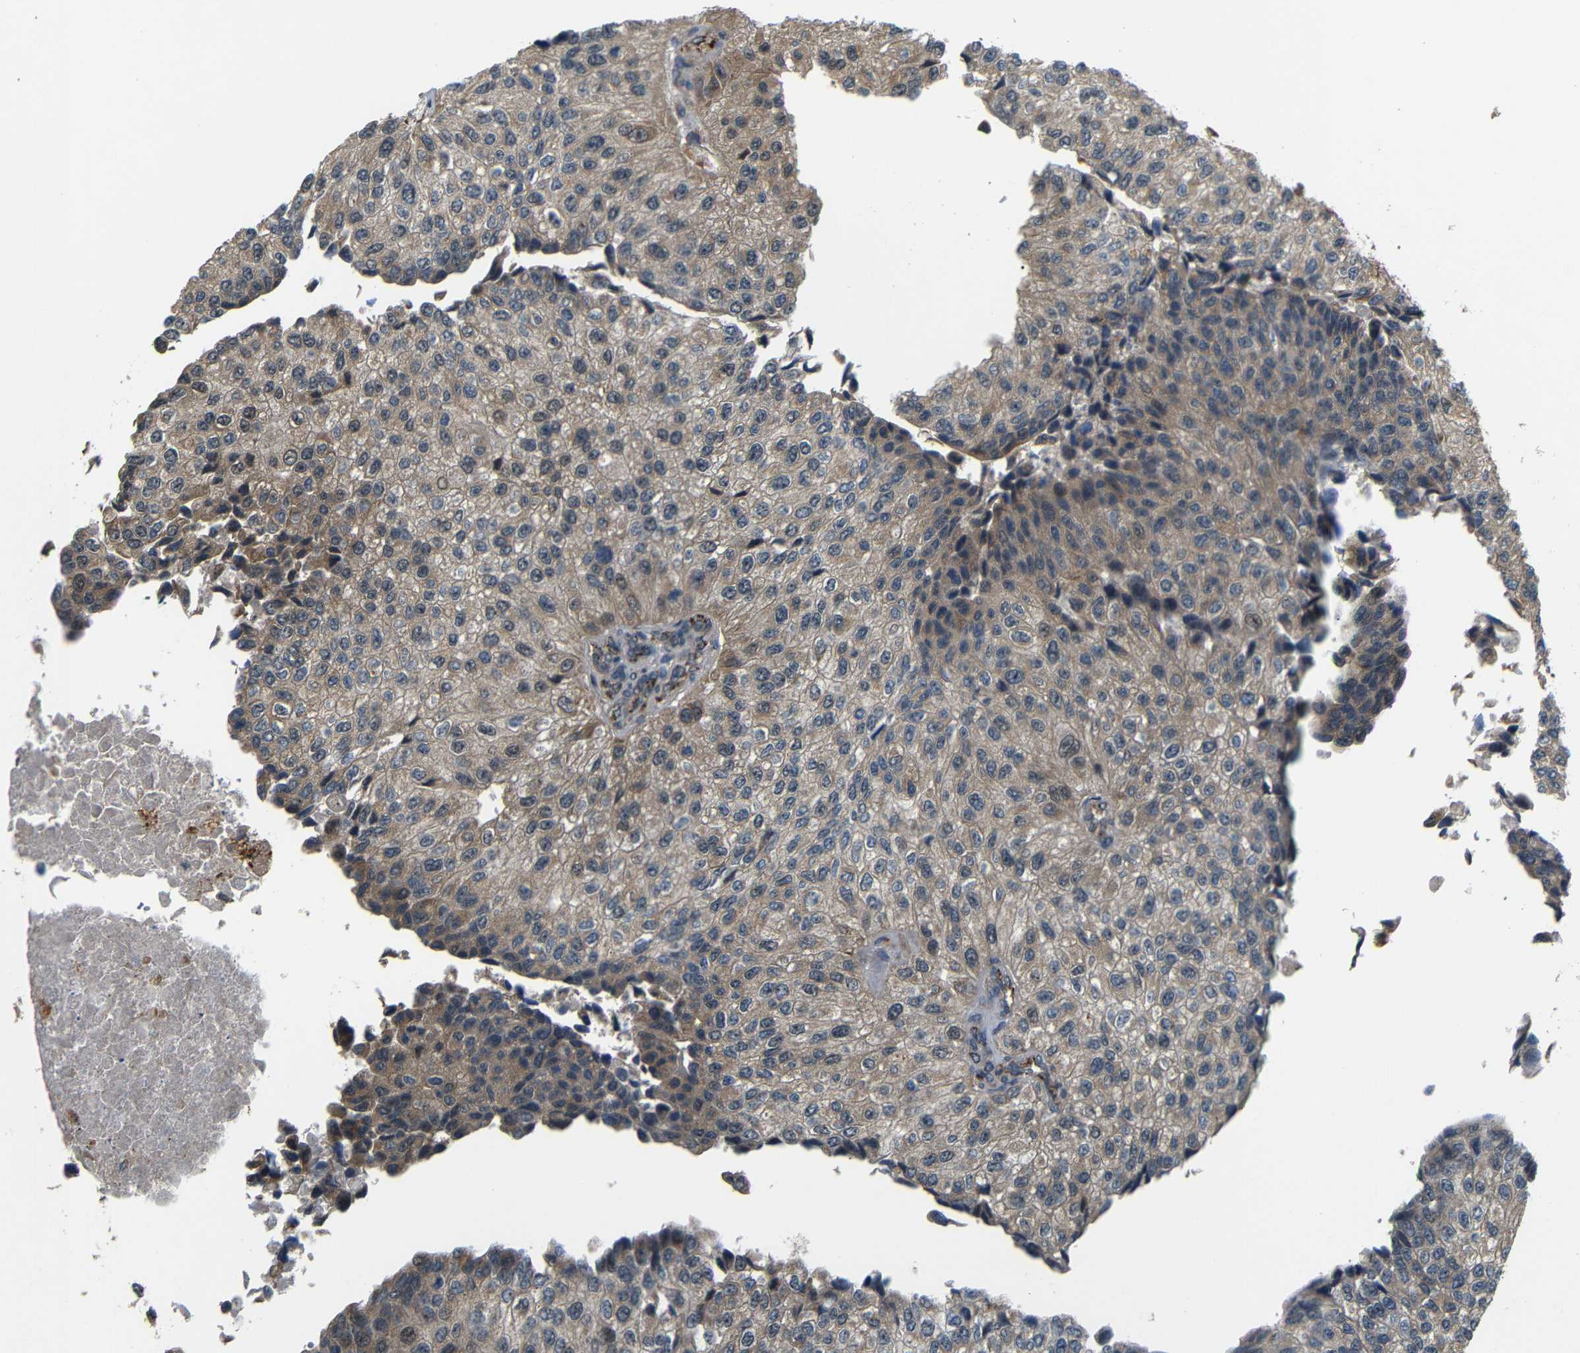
{"staining": {"intensity": "weak", "quantity": ">75%", "location": "cytoplasmic/membranous"}, "tissue": "urothelial cancer", "cell_type": "Tumor cells", "image_type": "cancer", "snomed": [{"axis": "morphology", "description": "Urothelial carcinoma, High grade"}, {"axis": "topography", "description": "Kidney"}, {"axis": "topography", "description": "Urinary bladder"}], "caption": "An image showing weak cytoplasmic/membranous expression in approximately >75% of tumor cells in urothelial cancer, as visualized by brown immunohistochemical staining.", "gene": "ATP7A", "patient": {"sex": "male", "age": 77}}